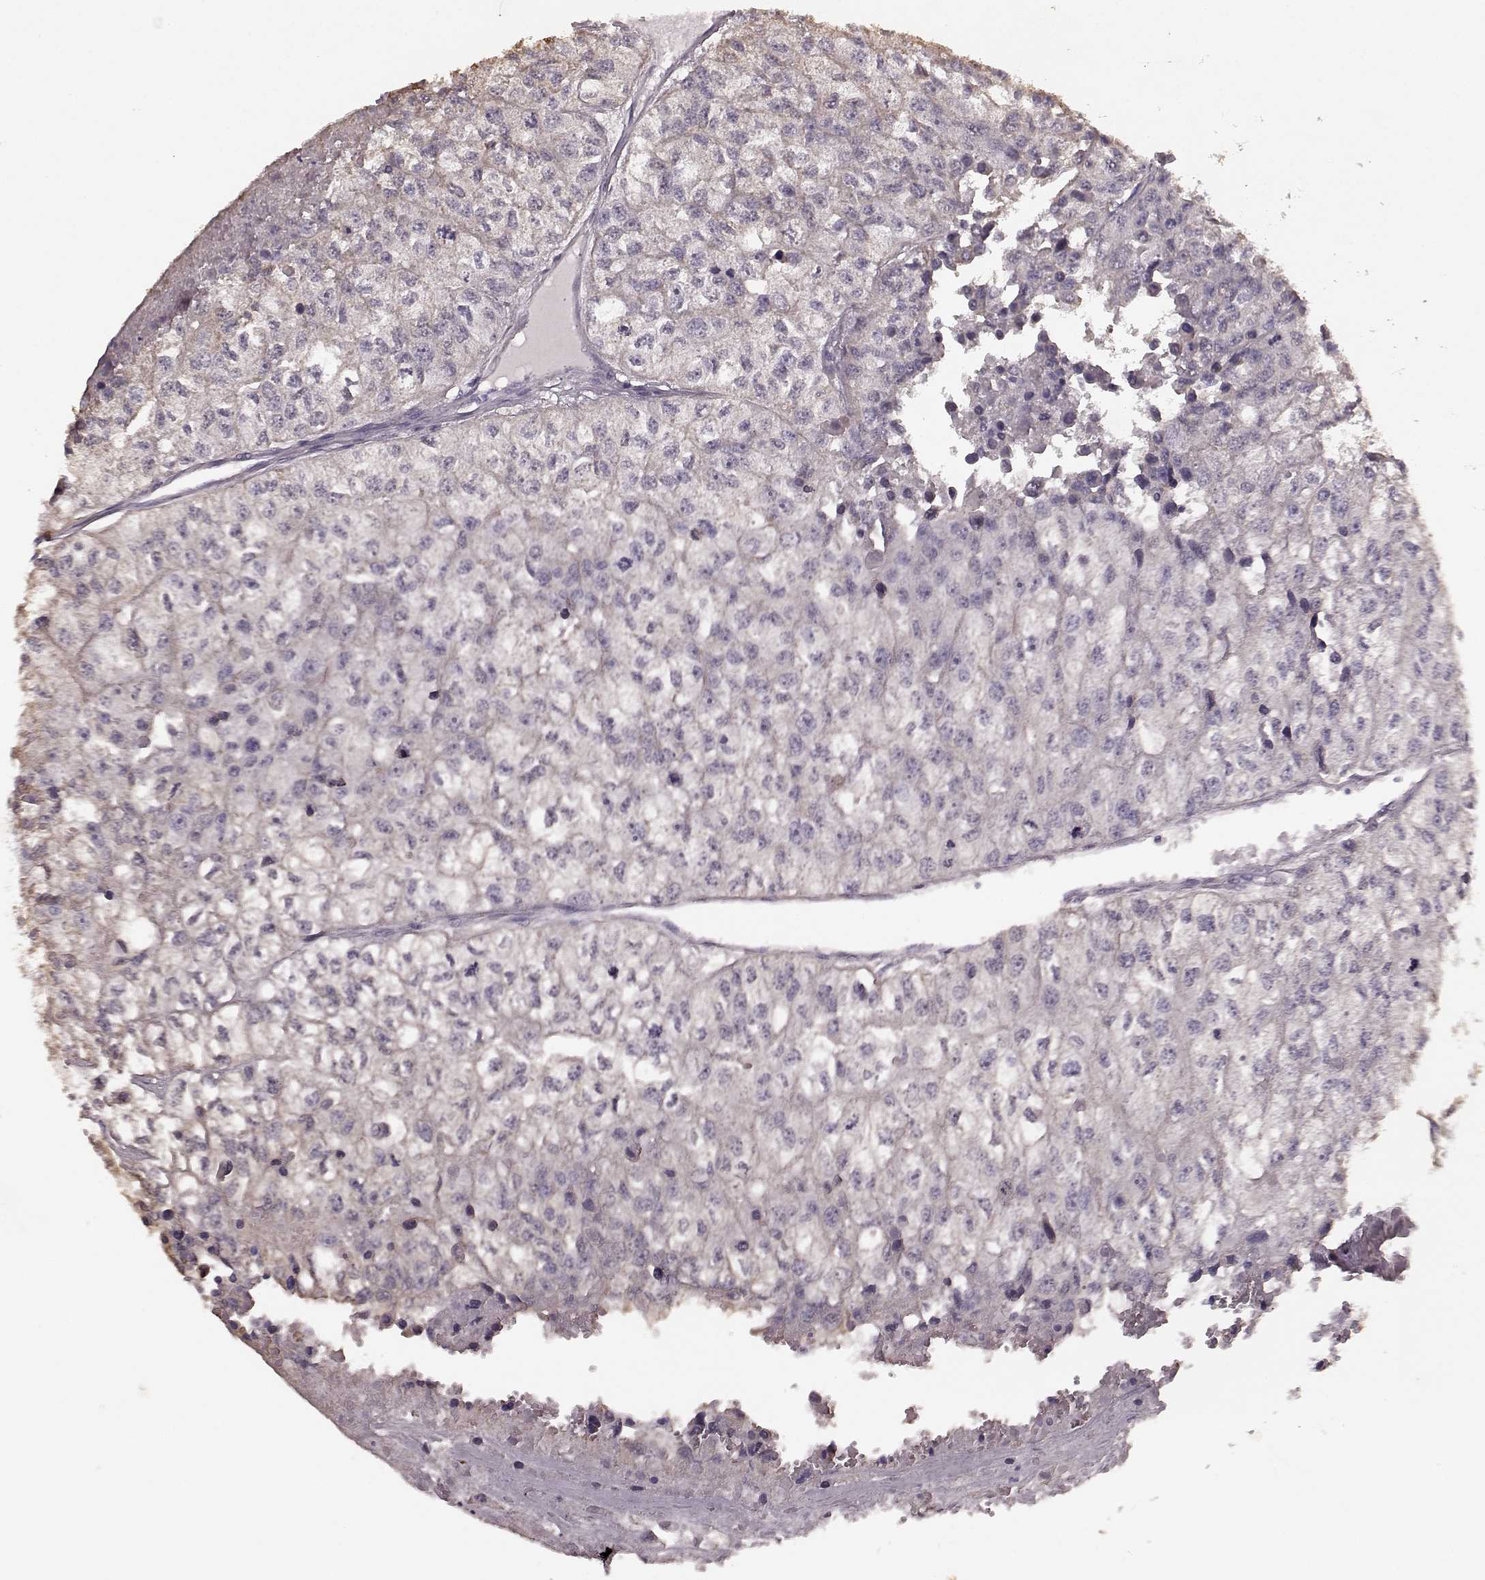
{"staining": {"intensity": "negative", "quantity": "none", "location": "none"}, "tissue": "renal cancer", "cell_type": "Tumor cells", "image_type": "cancer", "snomed": [{"axis": "morphology", "description": "Adenocarcinoma, NOS"}, {"axis": "topography", "description": "Kidney"}], "caption": "This is a micrograph of IHC staining of renal cancer, which shows no expression in tumor cells.", "gene": "PDCD1", "patient": {"sex": "male", "age": 56}}